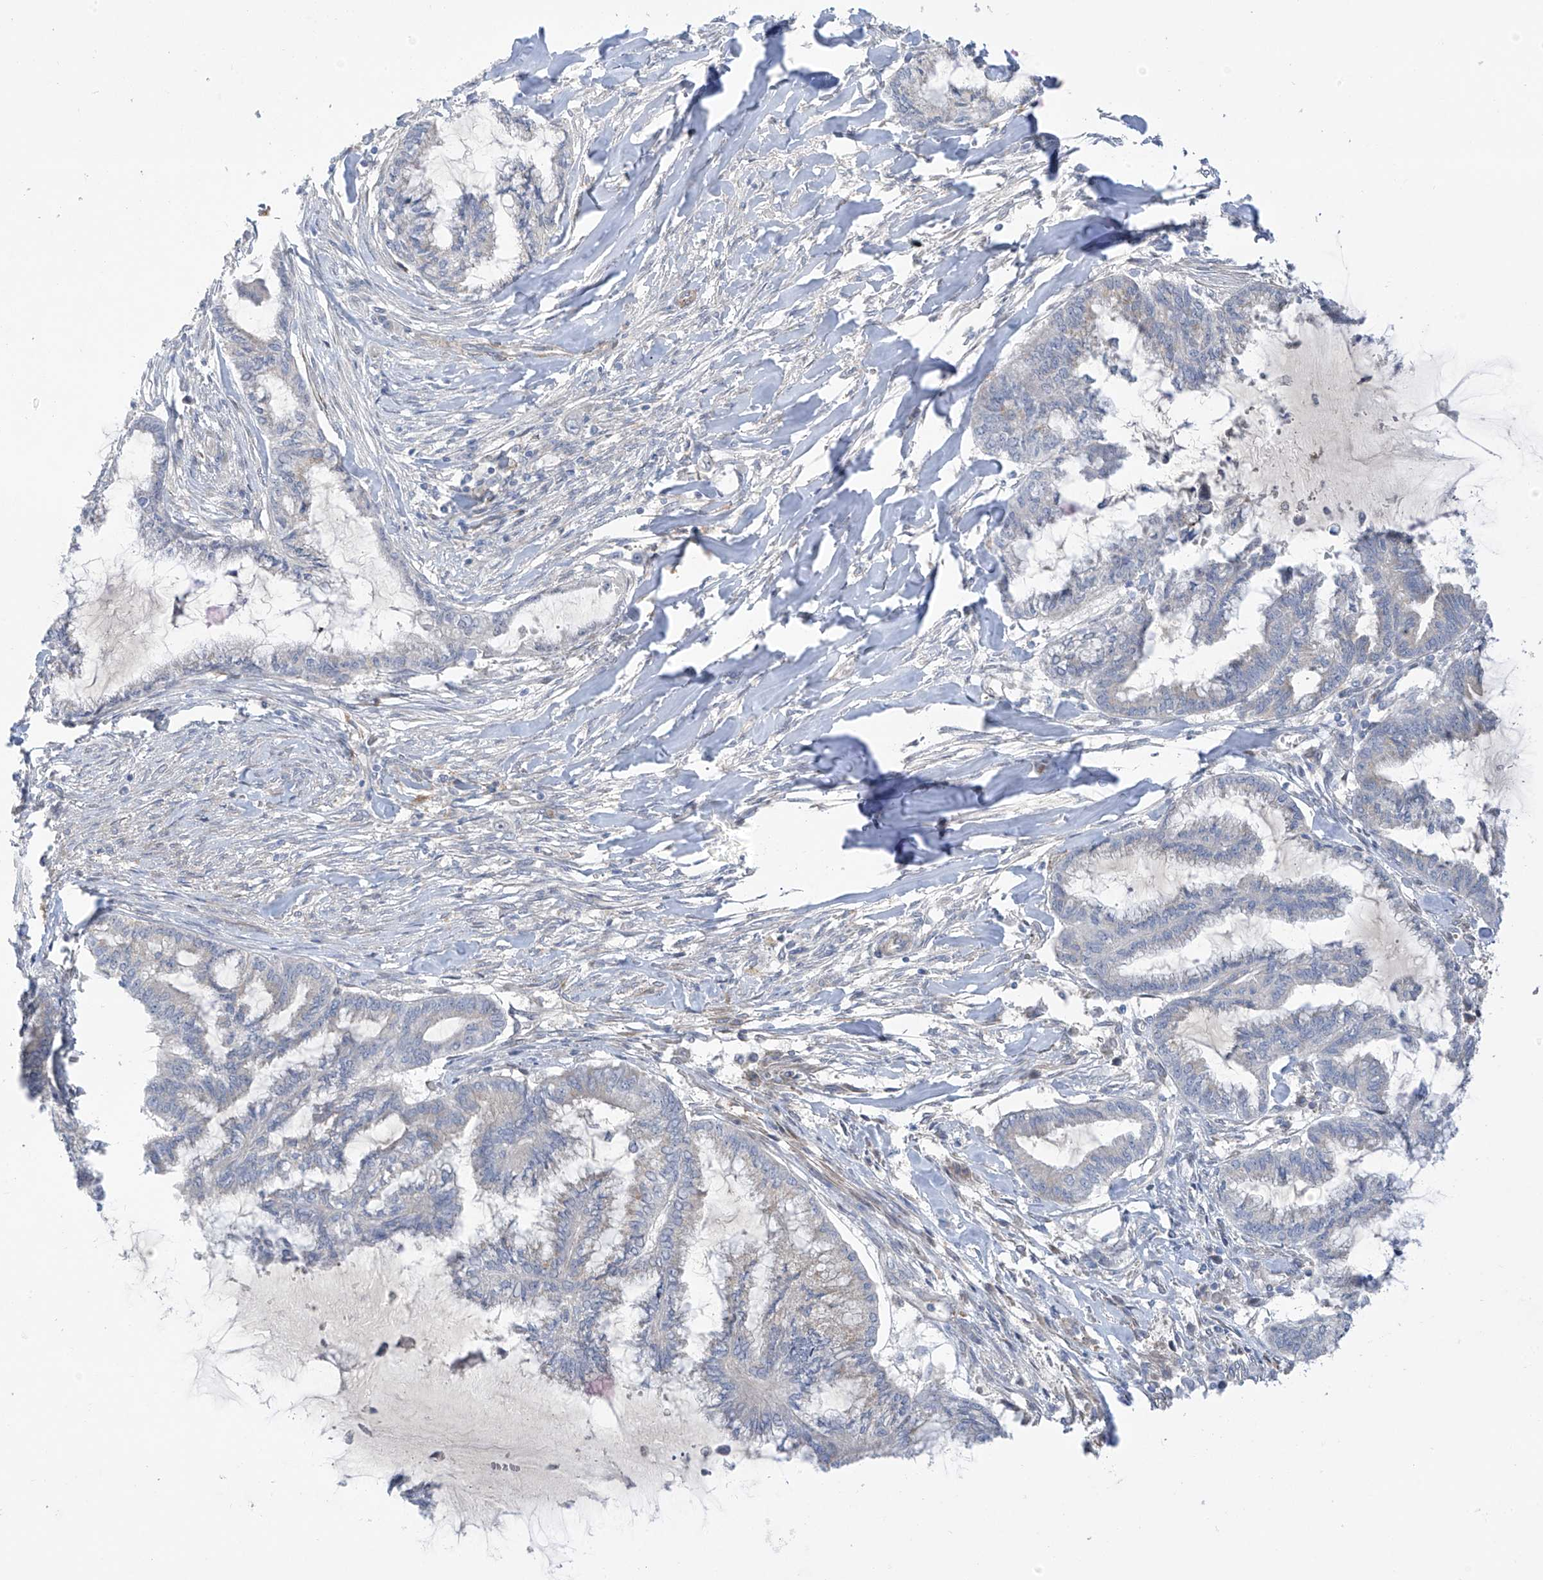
{"staining": {"intensity": "negative", "quantity": "none", "location": "none"}, "tissue": "endometrial cancer", "cell_type": "Tumor cells", "image_type": "cancer", "snomed": [{"axis": "morphology", "description": "Adenocarcinoma, NOS"}, {"axis": "topography", "description": "Endometrium"}], "caption": "Tumor cells show no significant protein staining in endometrial cancer (adenocarcinoma).", "gene": "ZNF641", "patient": {"sex": "female", "age": 86}}